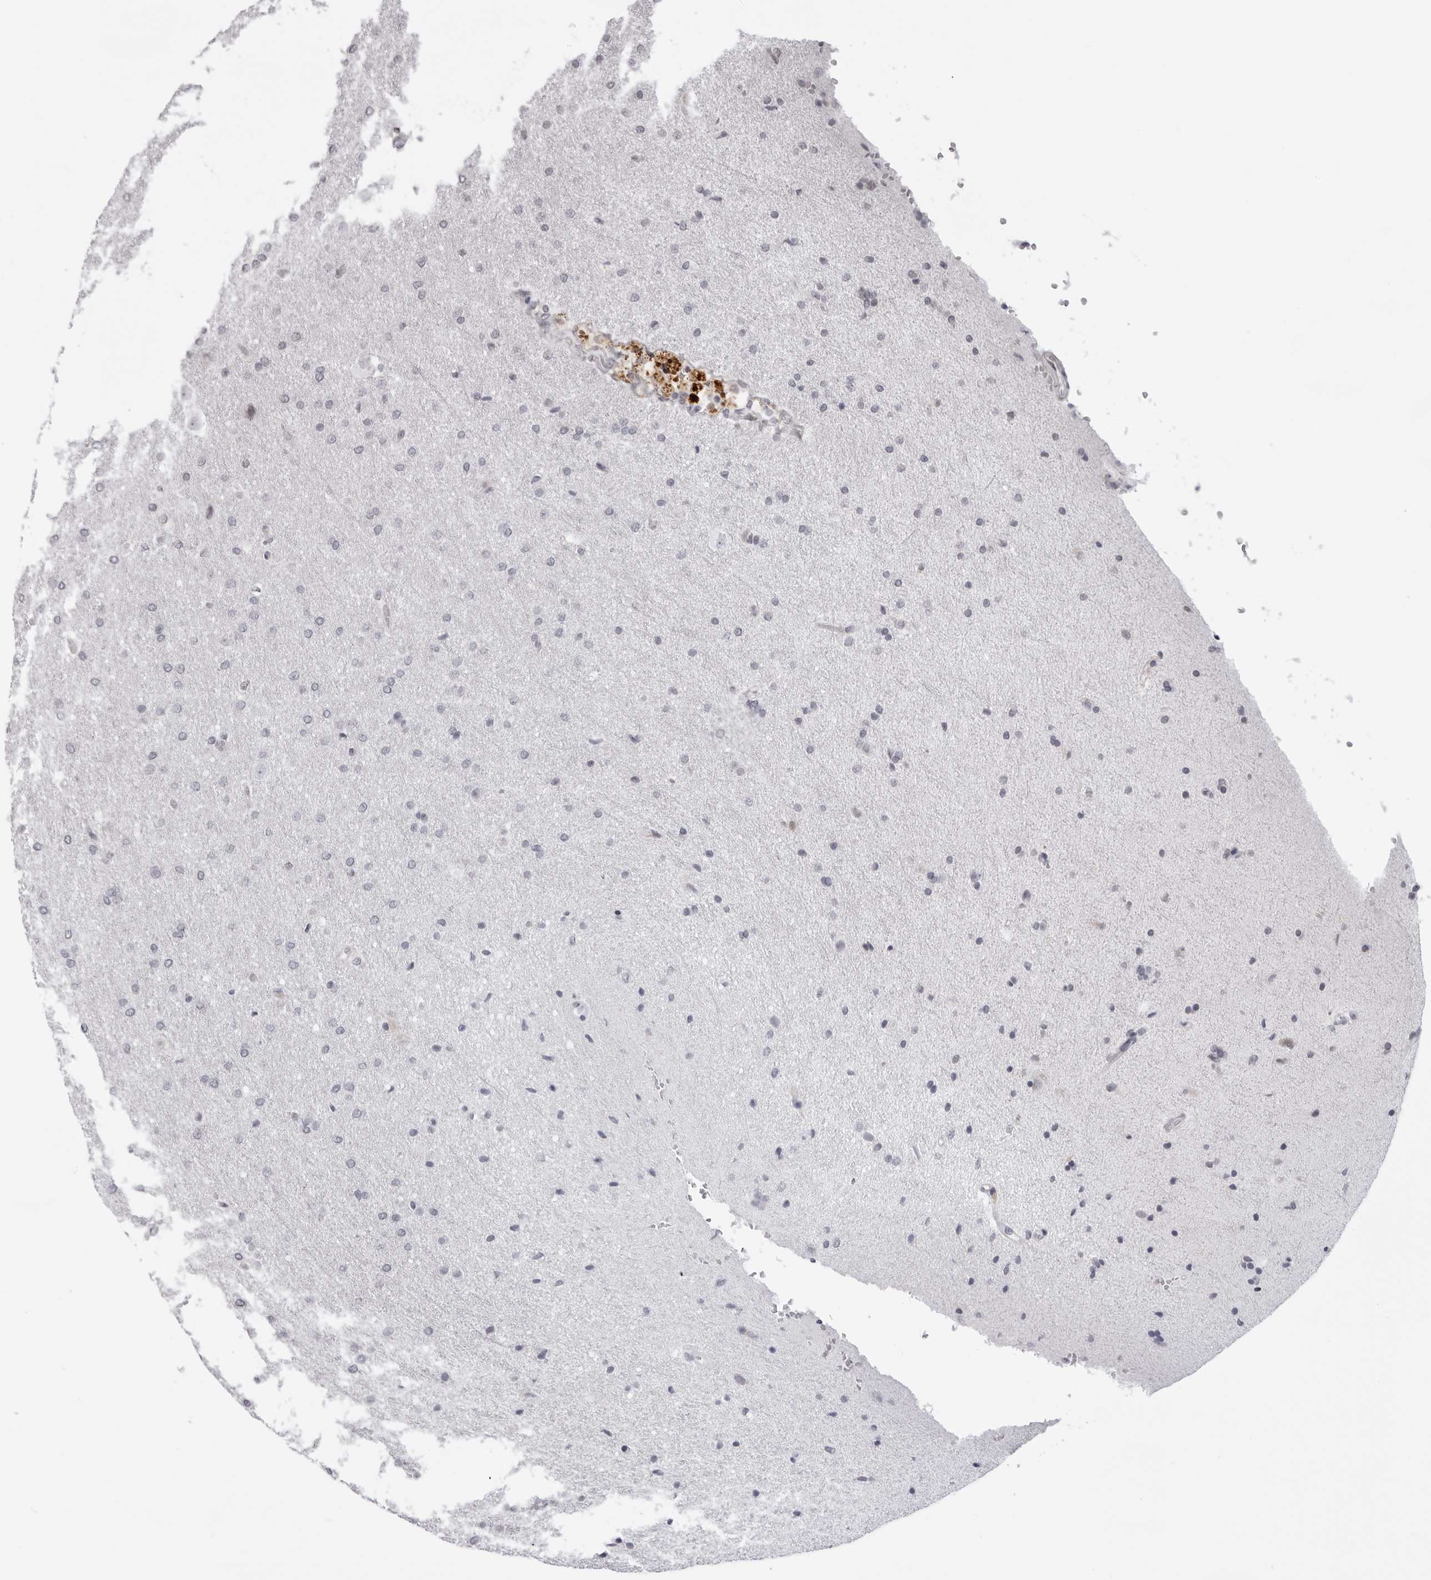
{"staining": {"intensity": "negative", "quantity": "none", "location": "none"}, "tissue": "glioma", "cell_type": "Tumor cells", "image_type": "cancer", "snomed": [{"axis": "morphology", "description": "Glioma, malignant, Low grade"}, {"axis": "topography", "description": "Brain"}], "caption": "Immunohistochemical staining of human glioma exhibits no significant staining in tumor cells.", "gene": "SRGAP2", "patient": {"sex": "female", "age": 37}}